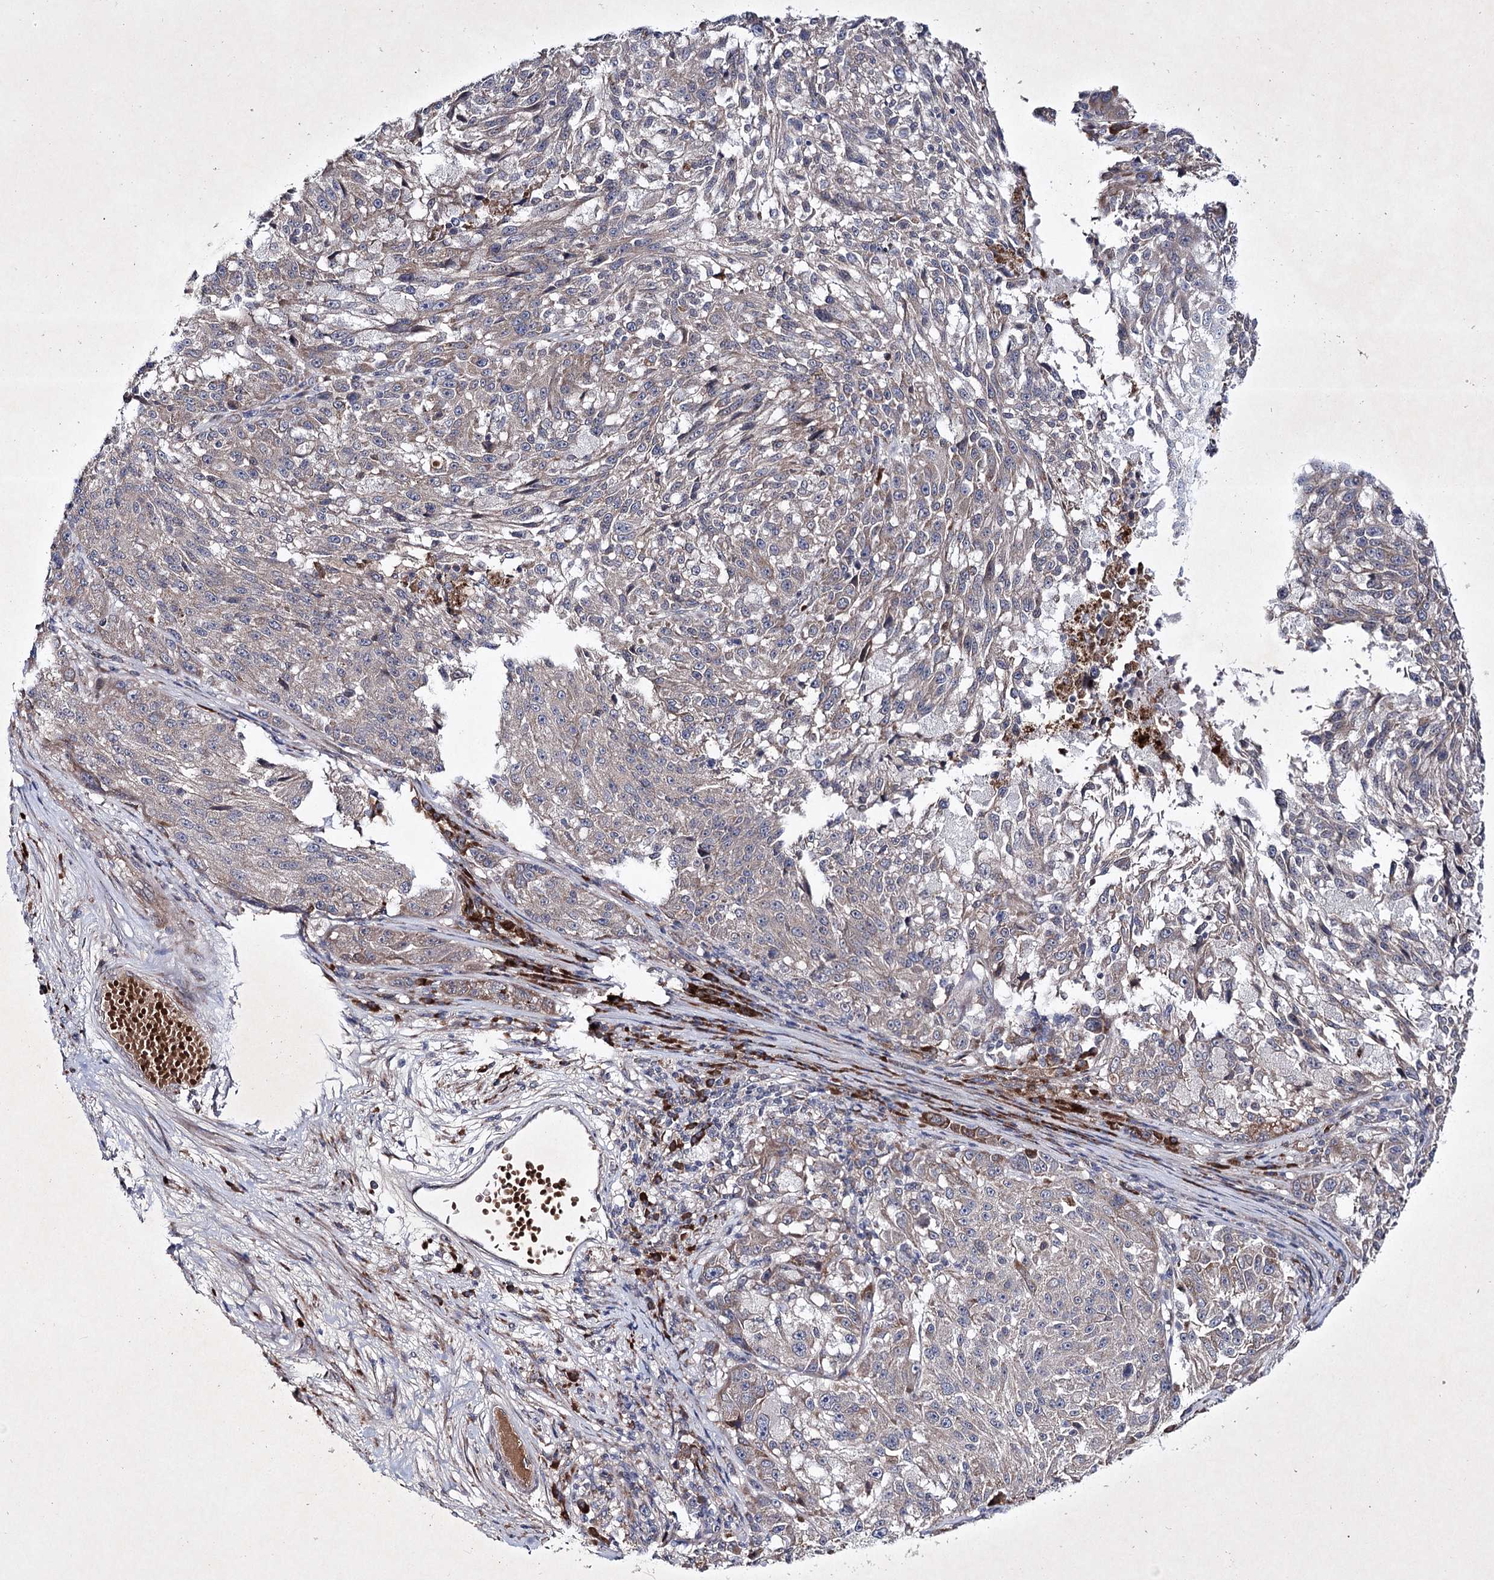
{"staining": {"intensity": "weak", "quantity": "<25%", "location": "cytoplasmic/membranous"}, "tissue": "melanoma", "cell_type": "Tumor cells", "image_type": "cancer", "snomed": [{"axis": "morphology", "description": "Malignant melanoma, NOS"}, {"axis": "topography", "description": "Skin"}], "caption": "This is a histopathology image of immunohistochemistry (IHC) staining of melanoma, which shows no positivity in tumor cells.", "gene": "ALG9", "patient": {"sex": "male", "age": 53}}